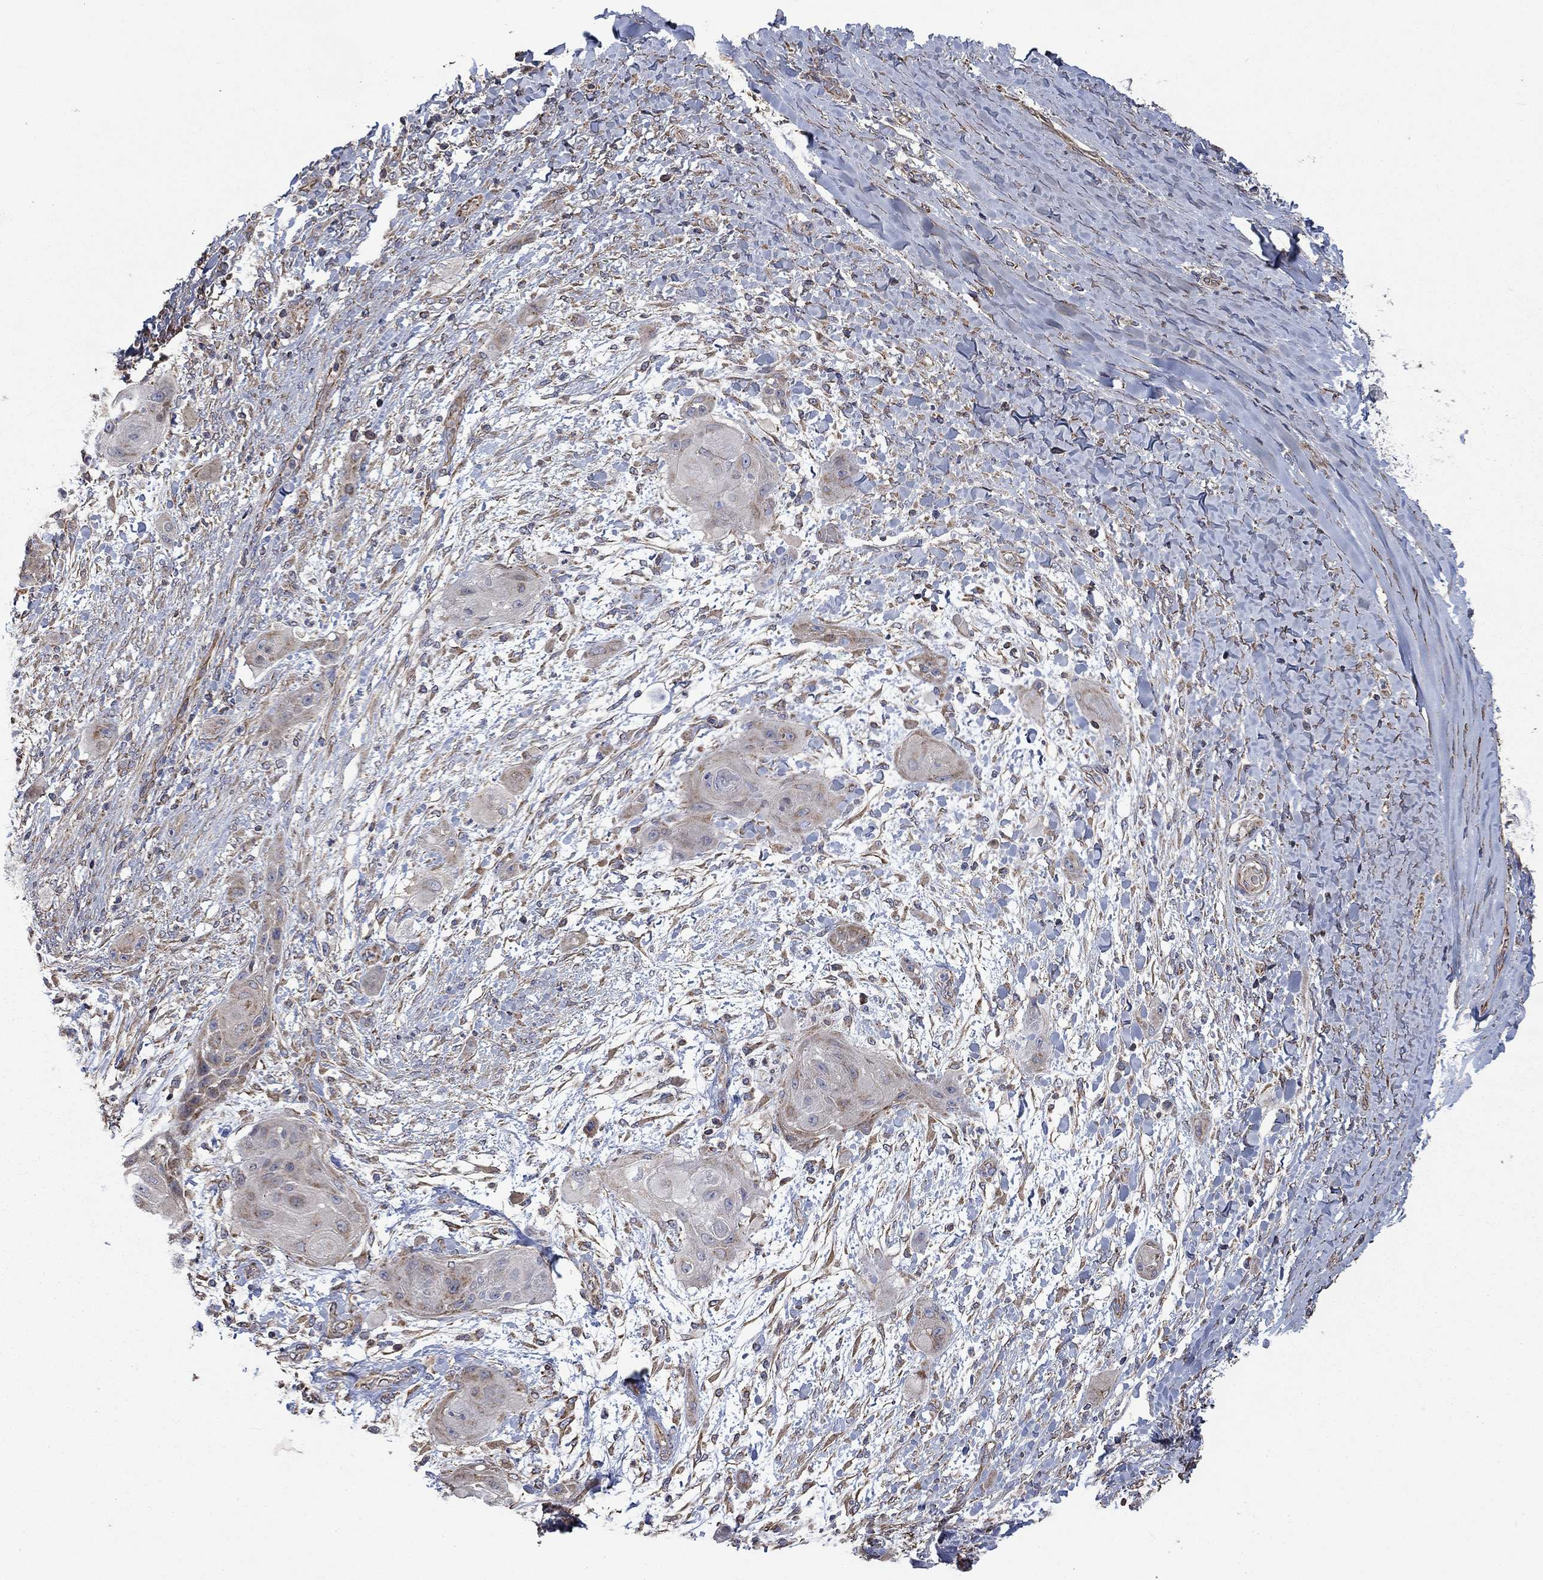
{"staining": {"intensity": "weak", "quantity": "25%-75%", "location": "cytoplasmic/membranous"}, "tissue": "skin cancer", "cell_type": "Tumor cells", "image_type": "cancer", "snomed": [{"axis": "morphology", "description": "Squamous cell carcinoma, NOS"}, {"axis": "topography", "description": "Skin"}], "caption": "Skin cancer stained for a protein (brown) displays weak cytoplasmic/membranous positive positivity in about 25%-75% of tumor cells.", "gene": "NDUFC1", "patient": {"sex": "male", "age": 62}}